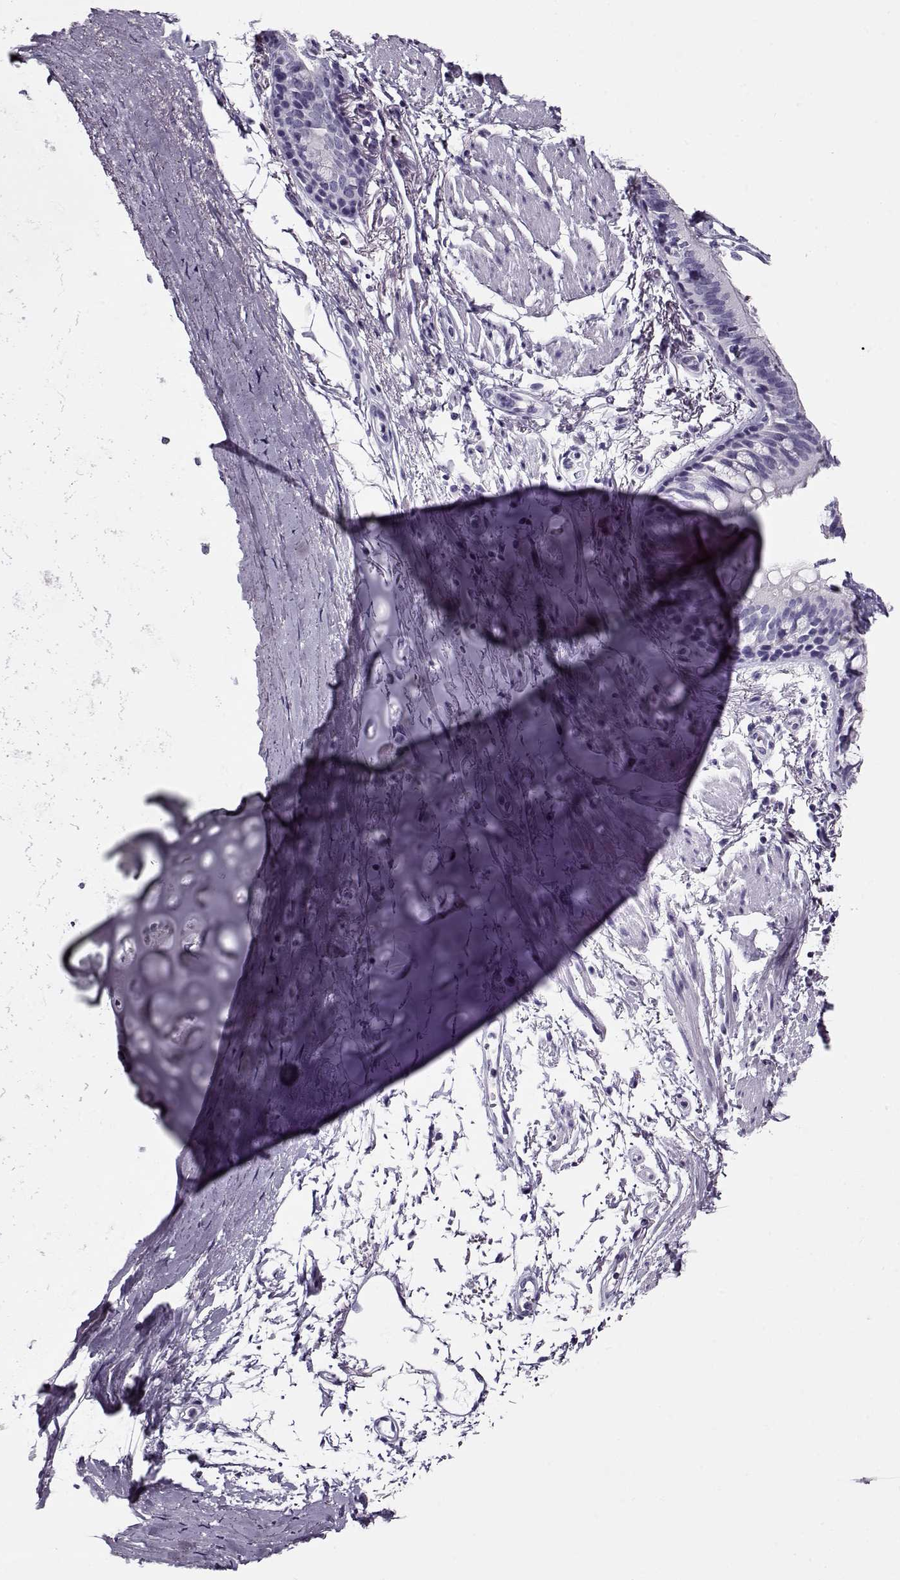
{"staining": {"intensity": "negative", "quantity": "none", "location": "none"}, "tissue": "bronchus", "cell_type": "Respiratory epithelial cells", "image_type": "normal", "snomed": [{"axis": "morphology", "description": "Normal tissue, NOS"}, {"axis": "topography", "description": "Lymph node"}, {"axis": "topography", "description": "Bronchus"}], "caption": "Immunohistochemical staining of benign bronchus reveals no significant positivity in respiratory epithelial cells. (DAB (3,3'-diaminobenzidine) immunohistochemistry visualized using brightfield microscopy, high magnification).", "gene": "GAGE10", "patient": {"sex": "female", "age": 70}}